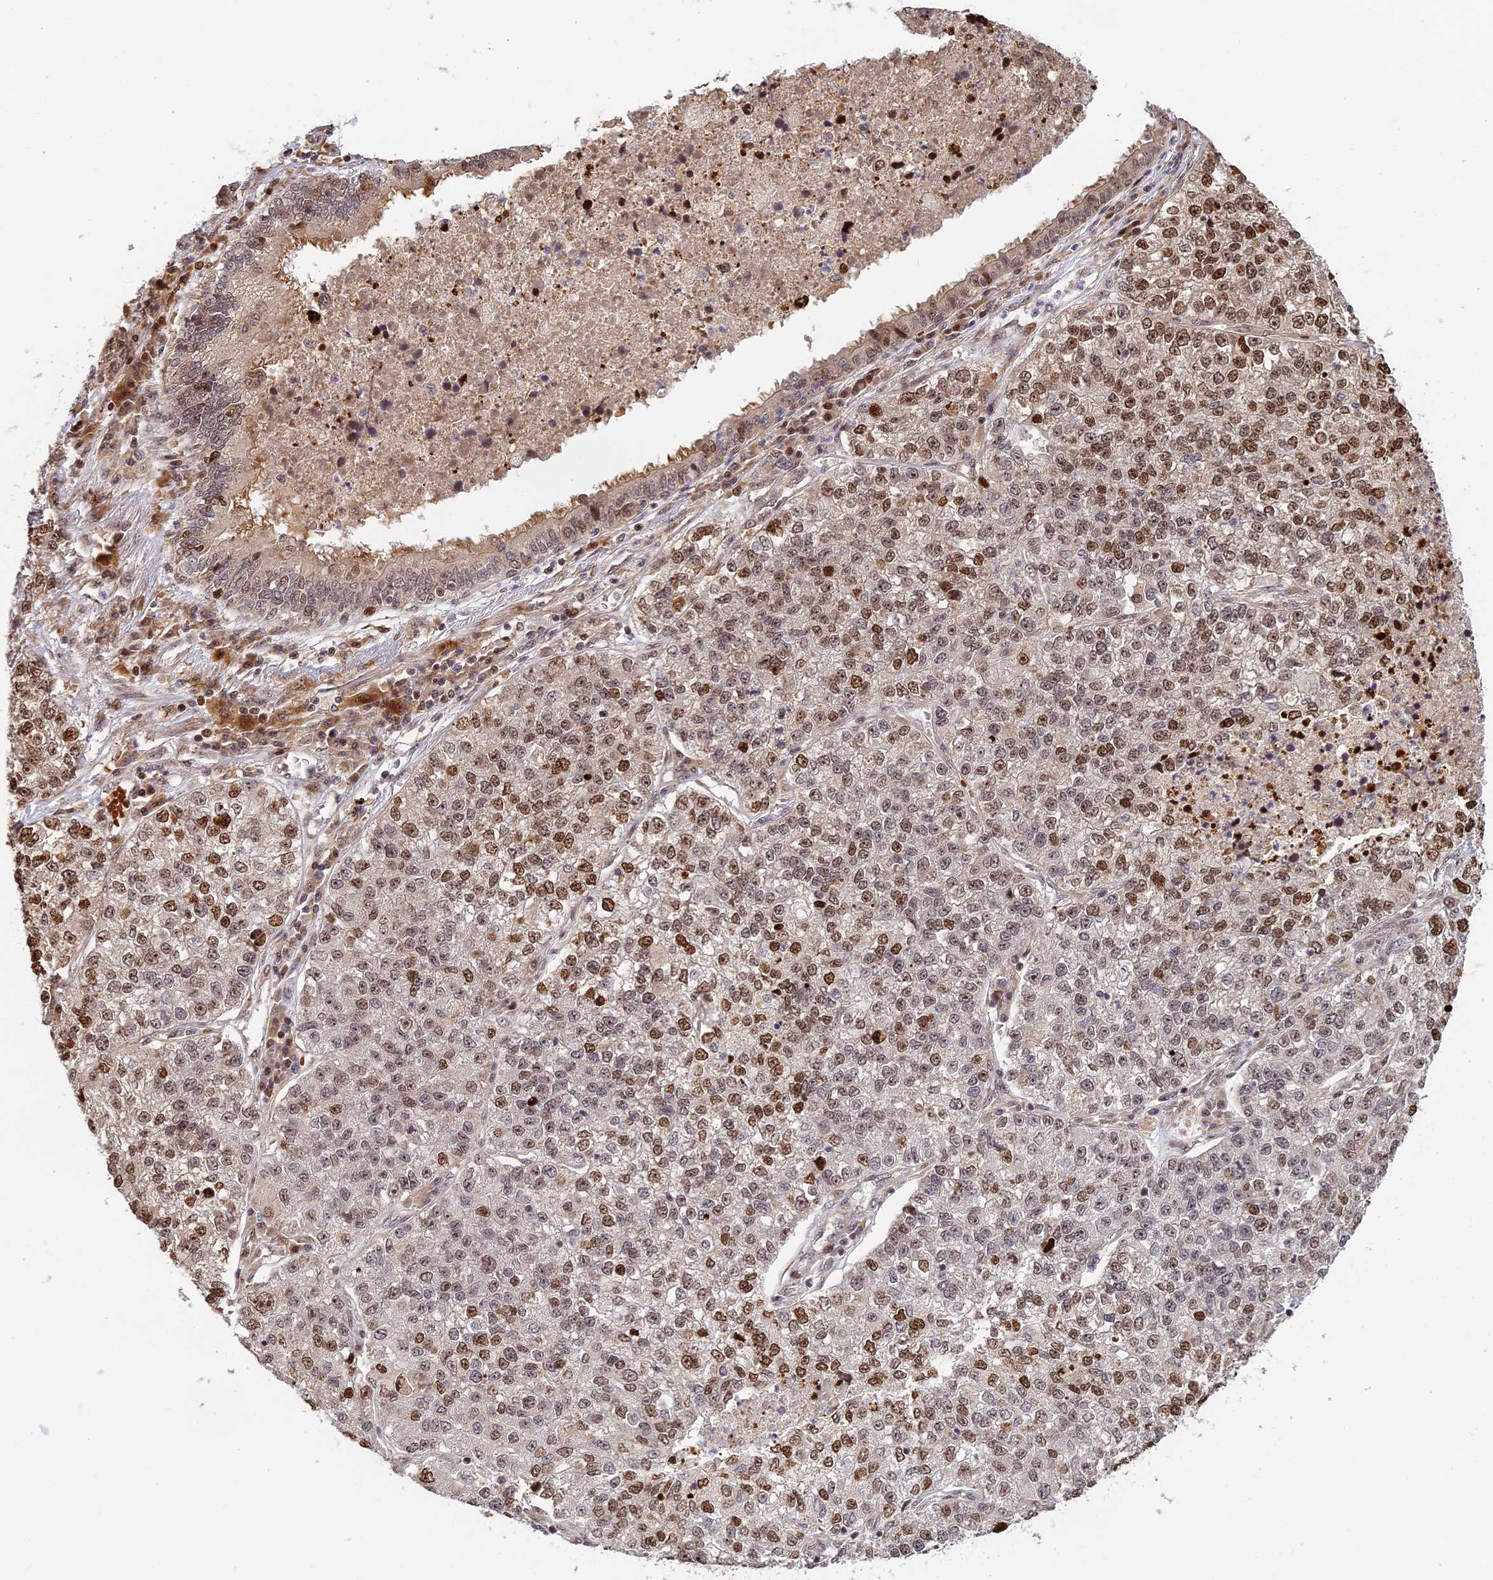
{"staining": {"intensity": "strong", "quantity": "25%-75%", "location": "nuclear"}, "tissue": "lung cancer", "cell_type": "Tumor cells", "image_type": "cancer", "snomed": [{"axis": "morphology", "description": "Adenocarcinoma, NOS"}, {"axis": "topography", "description": "Lung"}], "caption": "Adenocarcinoma (lung) stained with a brown dye shows strong nuclear positive staining in about 25%-75% of tumor cells.", "gene": "UFSP2", "patient": {"sex": "male", "age": 49}}